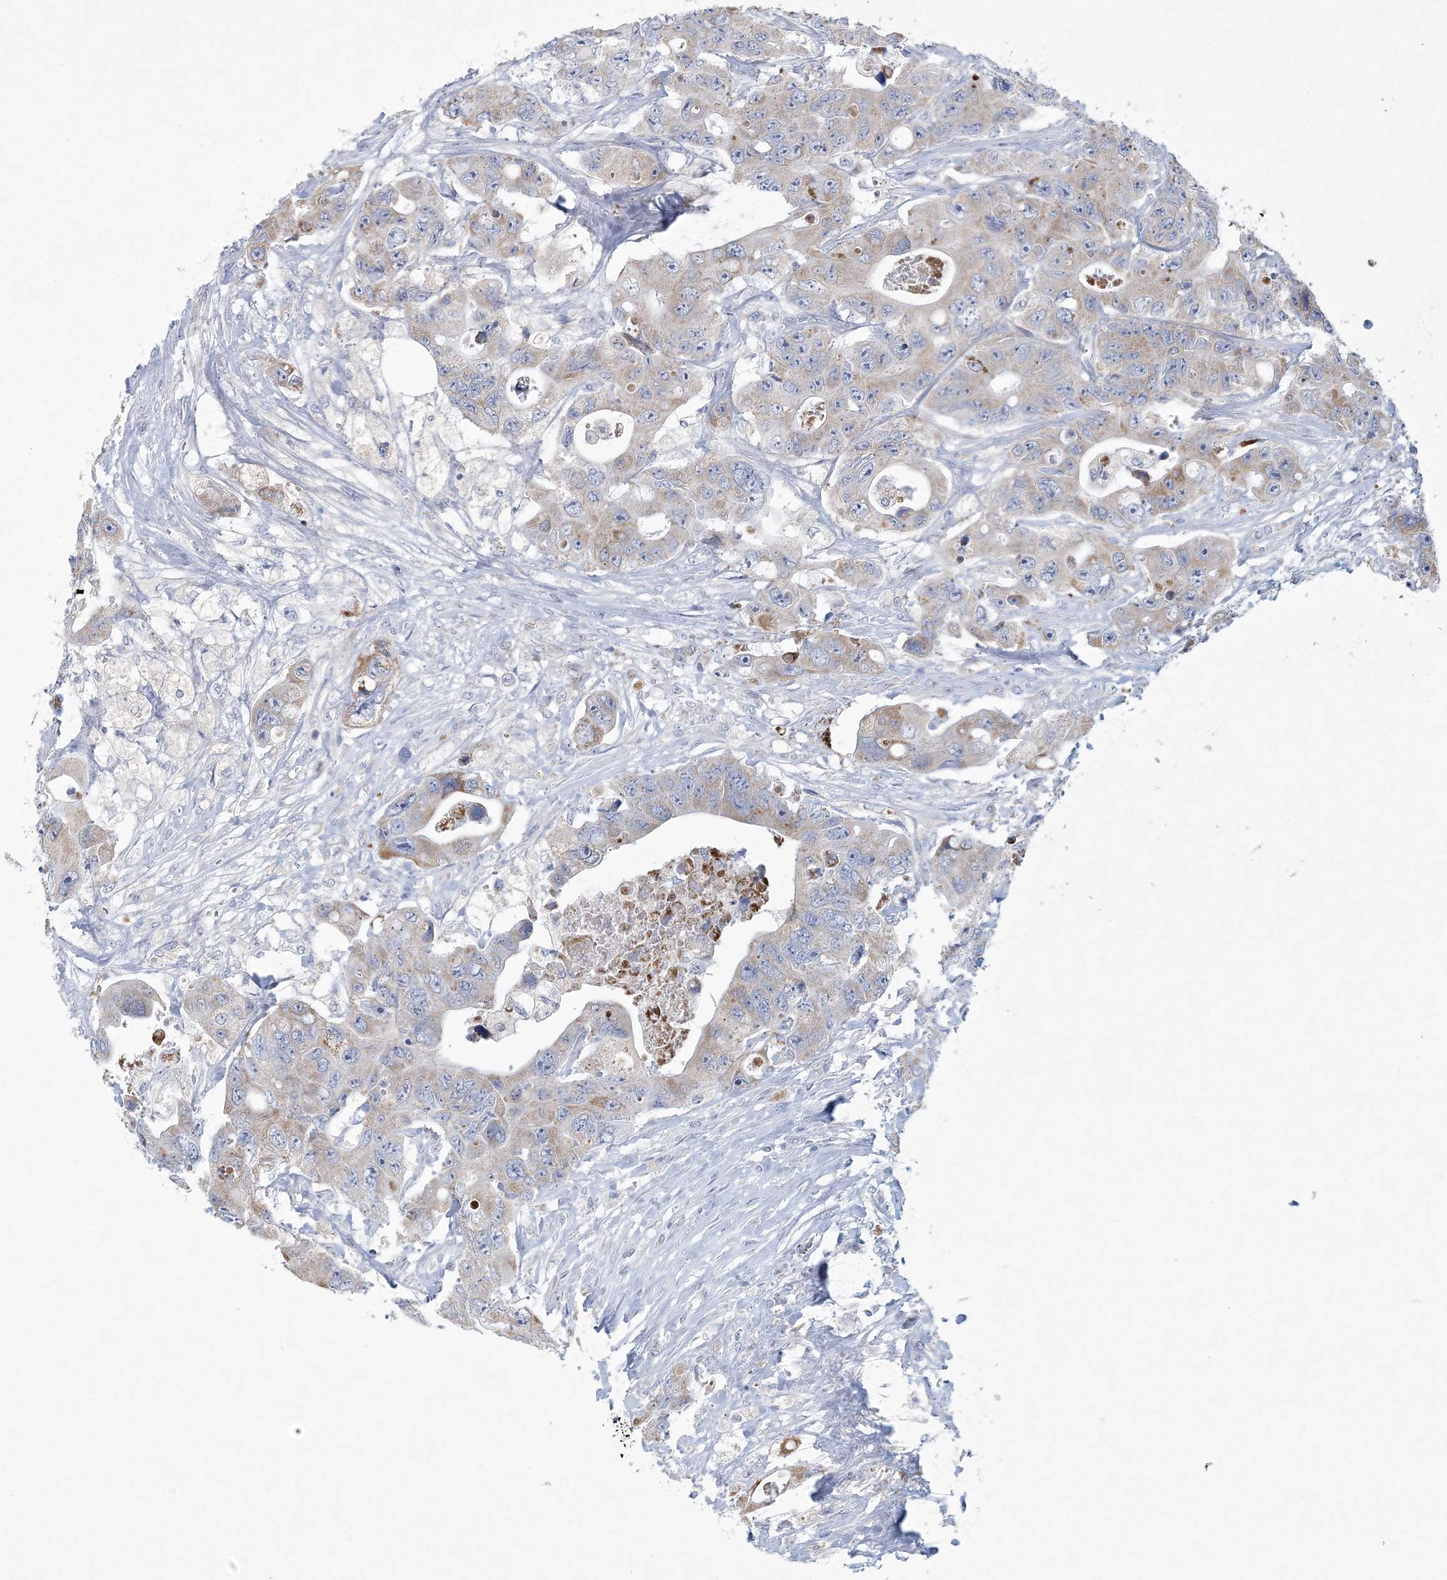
{"staining": {"intensity": "moderate", "quantity": "<25%", "location": "cytoplasmic/membranous"}, "tissue": "colorectal cancer", "cell_type": "Tumor cells", "image_type": "cancer", "snomed": [{"axis": "morphology", "description": "Adenocarcinoma, NOS"}, {"axis": "topography", "description": "Colon"}], "caption": "DAB (3,3'-diaminobenzidine) immunohistochemical staining of human colorectal adenocarcinoma reveals moderate cytoplasmic/membranous protein expression in about <25% of tumor cells. The staining was performed using DAB (3,3'-diaminobenzidine) to visualize the protein expression in brown, while the nuclei were stained in blue with hematoxylin (Magnification: 20x).", "gene": "NIPAL1", "patient": {"sex": "female", "age": 46}}